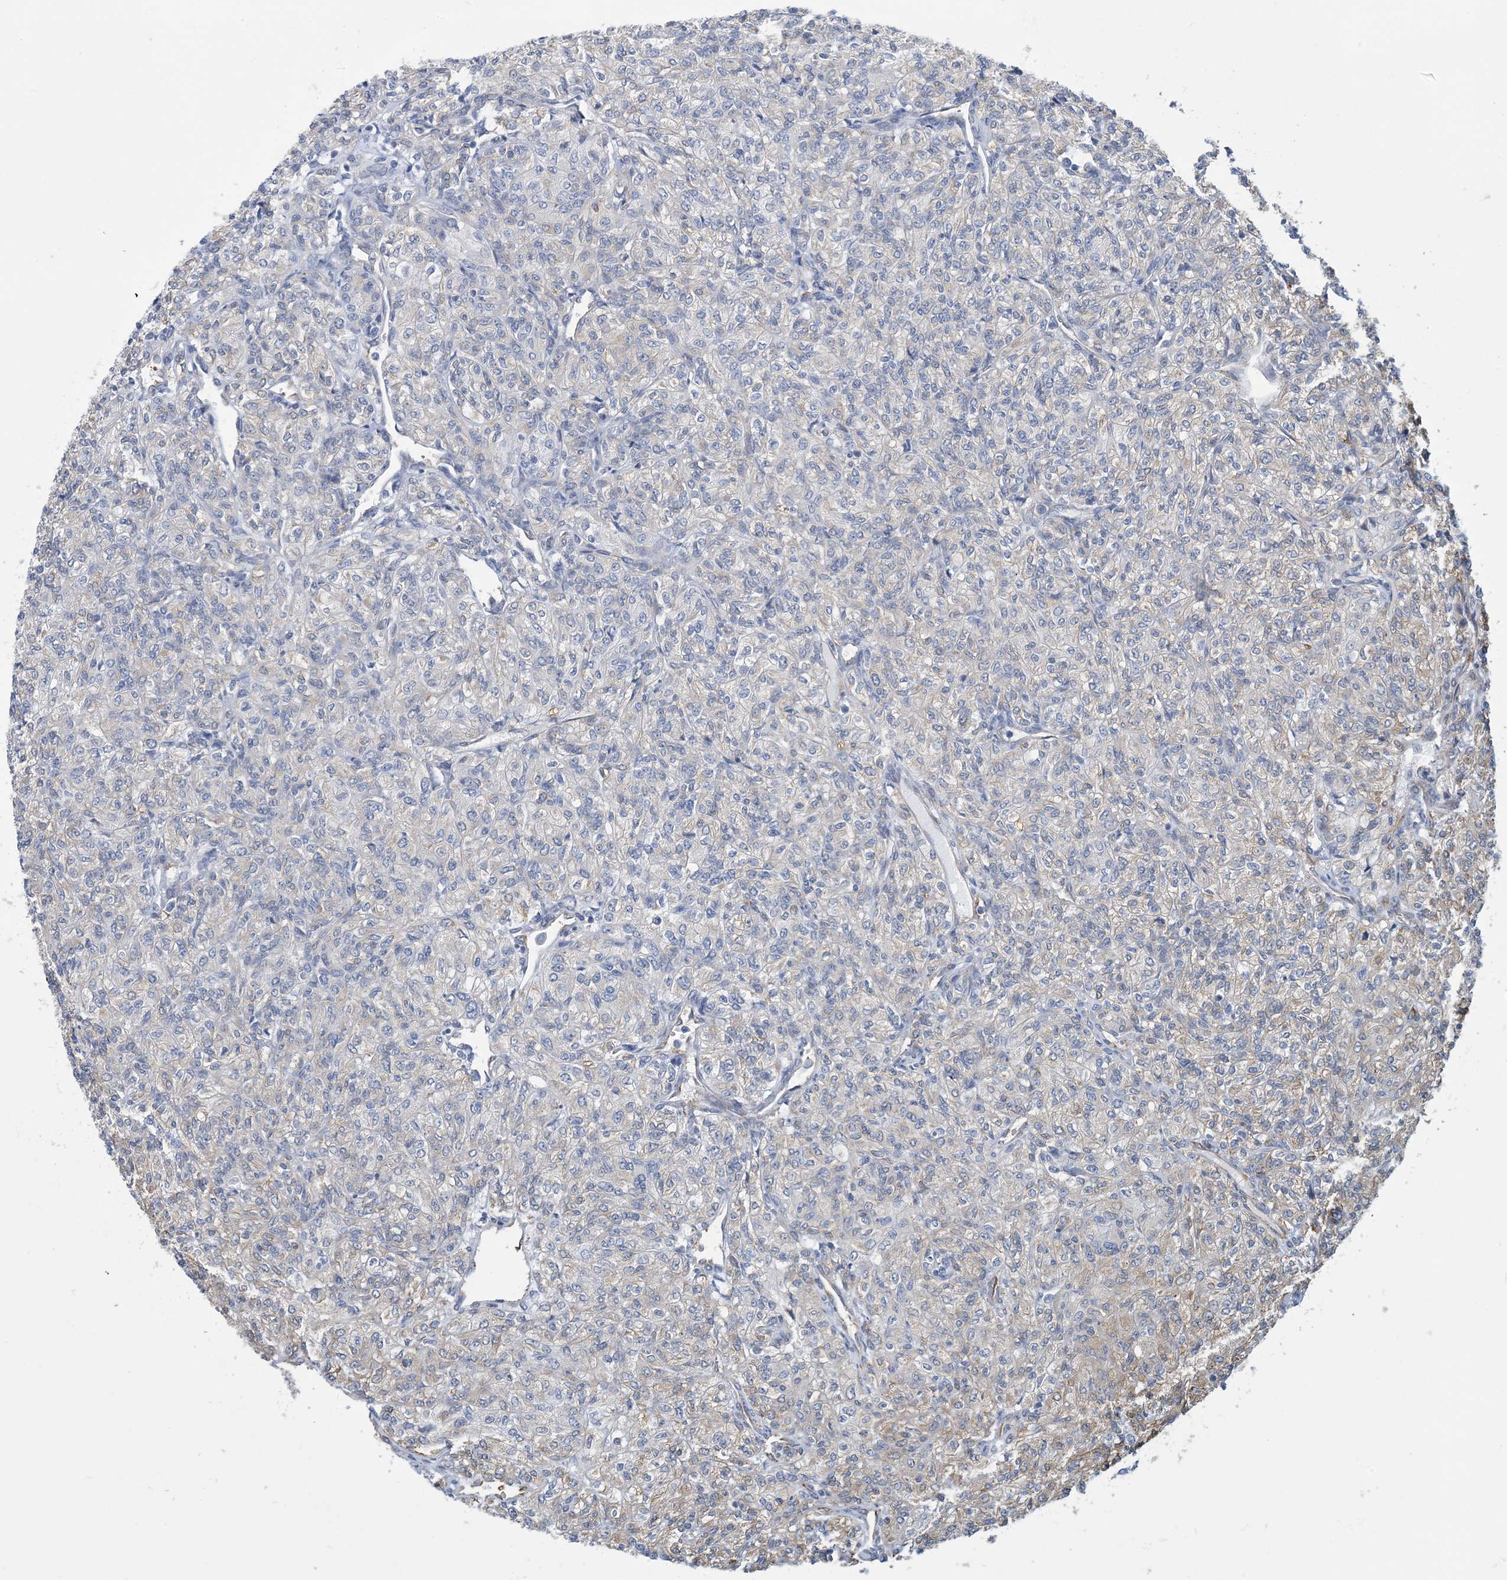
{"staining": {"intensity": "negative", "quantity": "none", "location": "none"}, "tissue": "renal cancer", "cell_type": "Tumor cells", "image_type": "cancer", "snomed": [{"axis": "morphology", "description": "Adenocarcinoma, NOS"}, {"axis": "topography", "description": "Kidney"}], "caption": "Histopathology image shows no protein positivity in tumor cells of renal cancer tissue.", "gene": "CCDC14", "patient": {"sex": "male", "age": 77}}